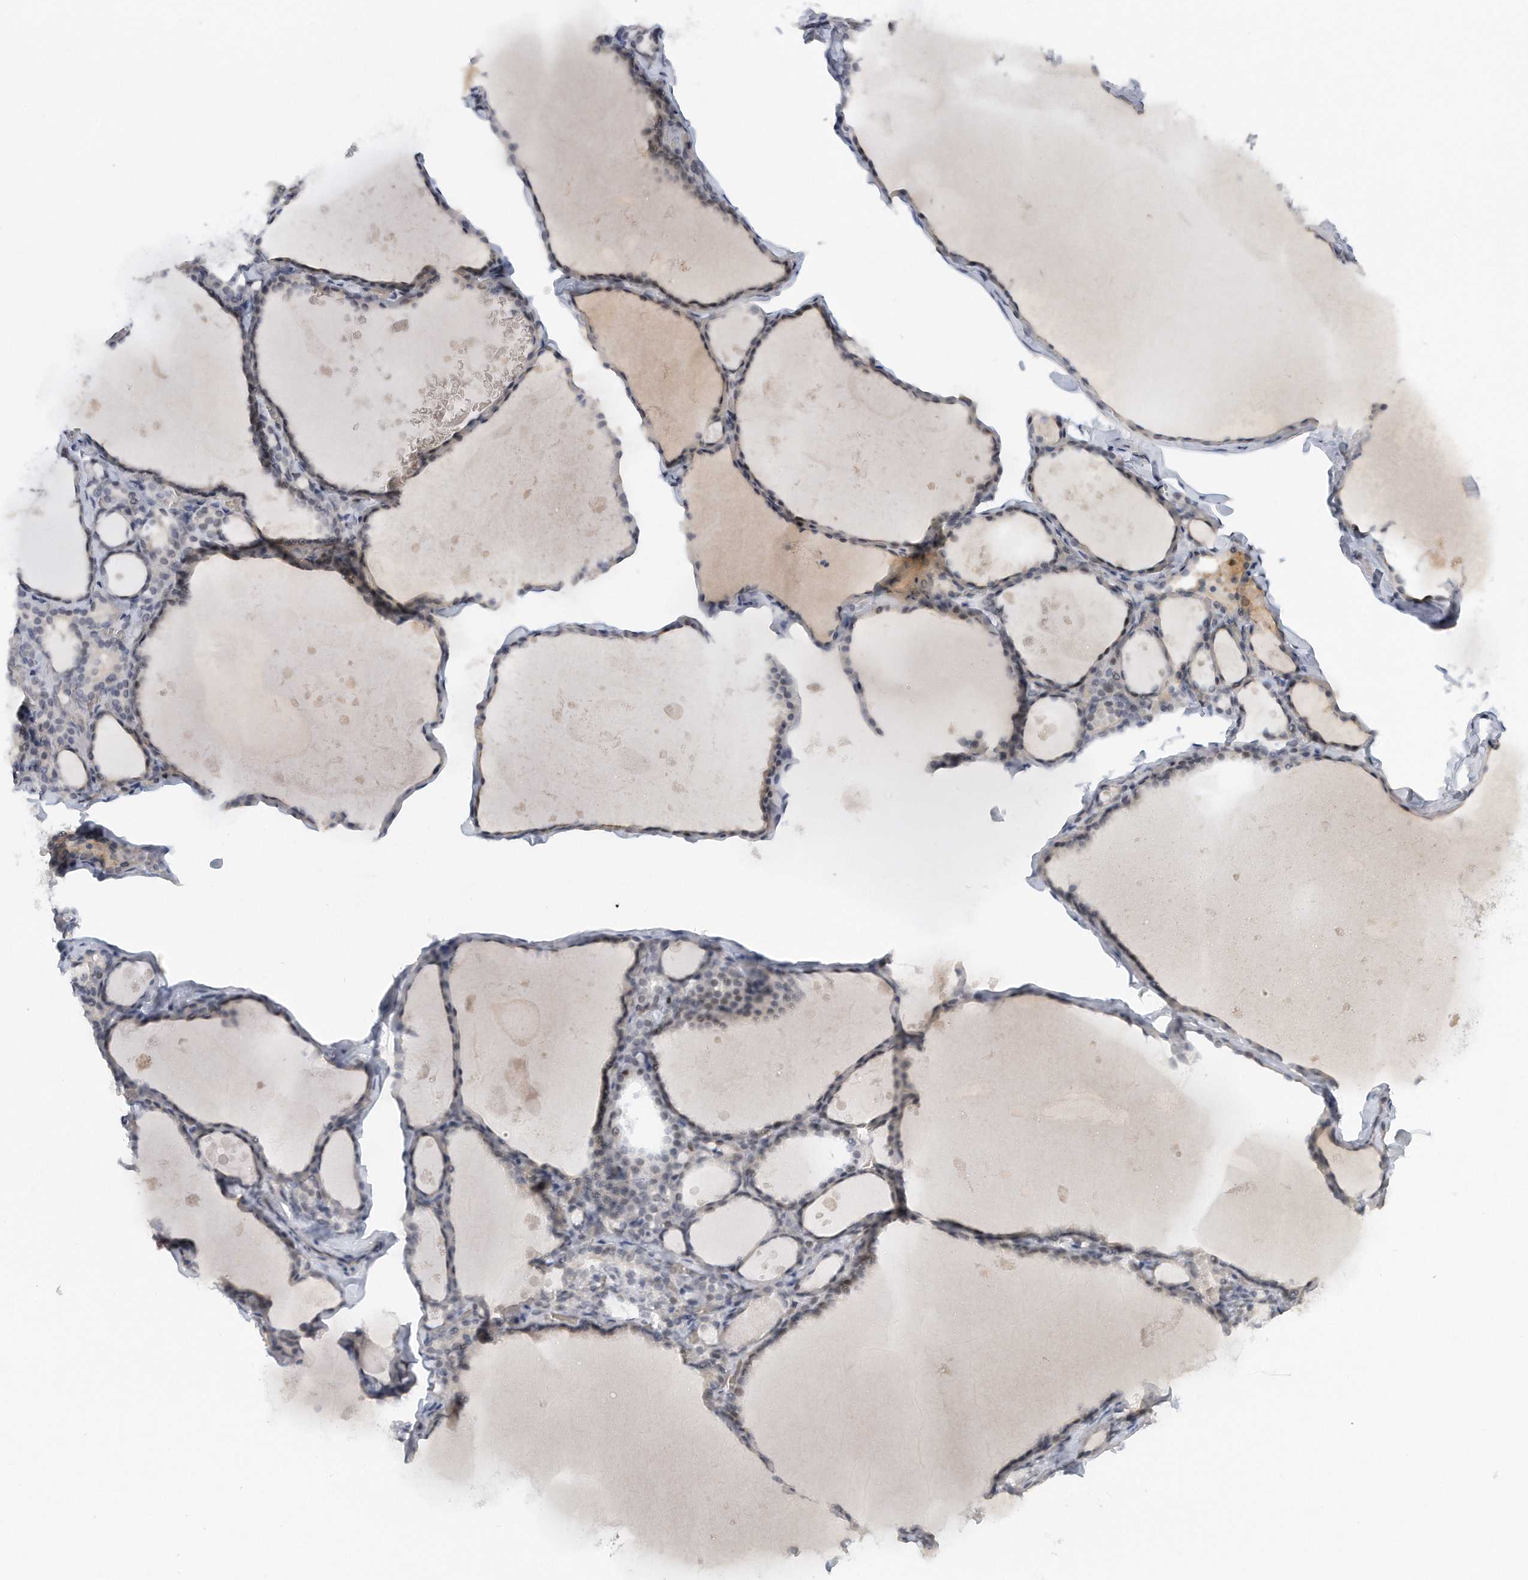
{"staining": {"intensity": "weak", "quantity": "25%-75%", "location": "nuclear"}, "tissue": "thyroid gland", "cell_type": "Glandular cells", "image_type": "normal", "snomed": [{"axis": "morphology", "description": "Normal tissue, NOS"}, {"axis": "topography", "description": "Thyroid gland"}], "caption": "Immunohistochemistry of unremarkable thyroid gland reveals low levels of weak nuclear staining in approximately 25%-75% of glandular cells.", "gene": "DDX43", "patient": {"sex": "male", "age": 56}}